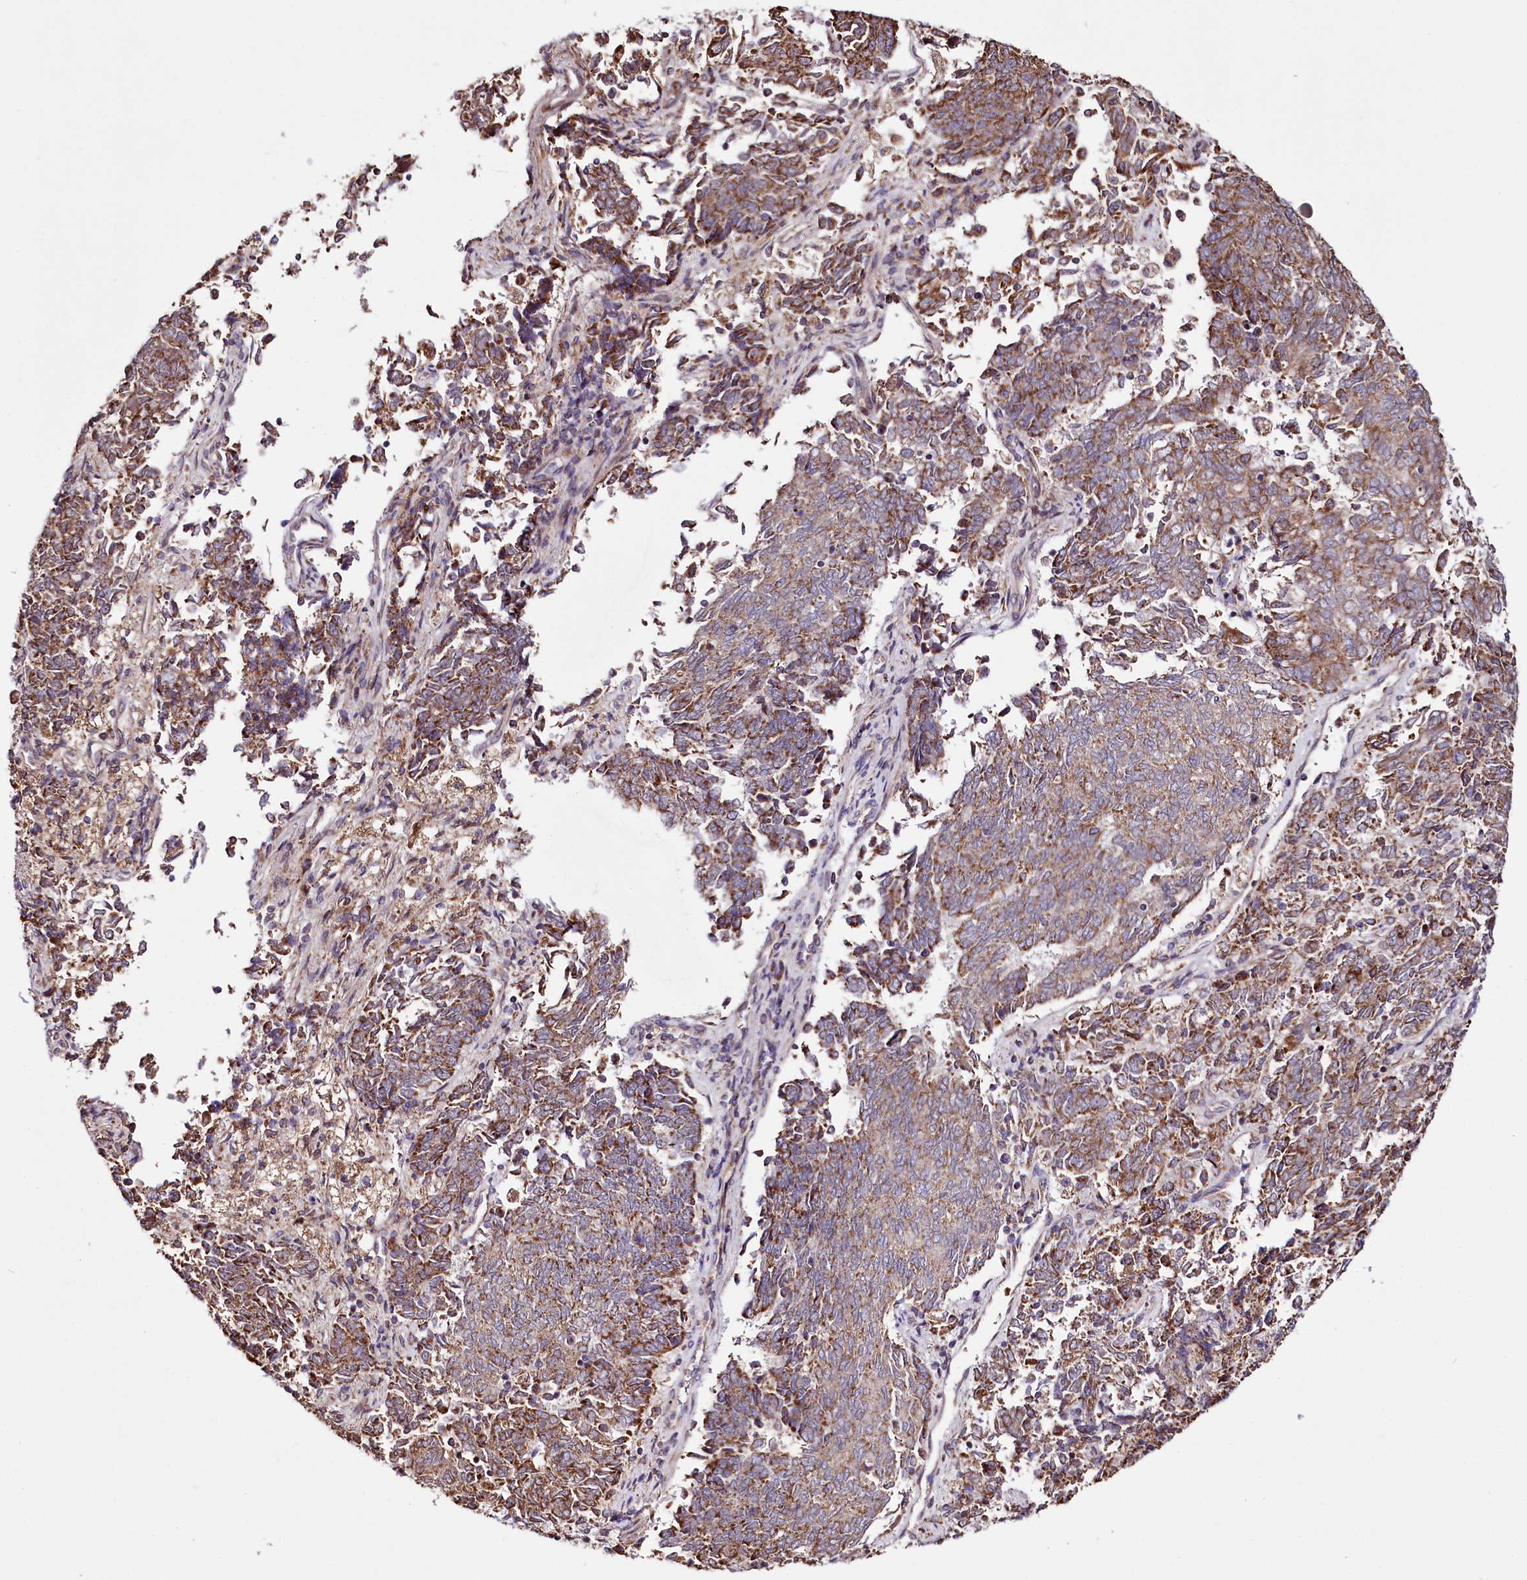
{"staining": {"intensity": "moderate", "quantity": ">75%", "location": "cytoplasmic/membranous"}, "tissue": "endometrial cancer", "cell_type": "Tumor cells", "image_type": "cancer", "snomed": [{"axis": "morphology", "description": "Adenocarcinoma, NOS"}, {"axis": "topography", "description": "Endometrium"}], "caption": "Endometrial cancer tissue reveals moderate cytoplasmic/membranous expression in about >75% of tumor cells, visualized by immunohistochemistry. The protein of interest is stained brown, and the nuclei are stained in blue (DAB (3,3'-diaminobenzidine) IHC with brightfield microscopy, high magnification).", "gene": "ST7", "patient": {"sex": "female", "age": 80}}